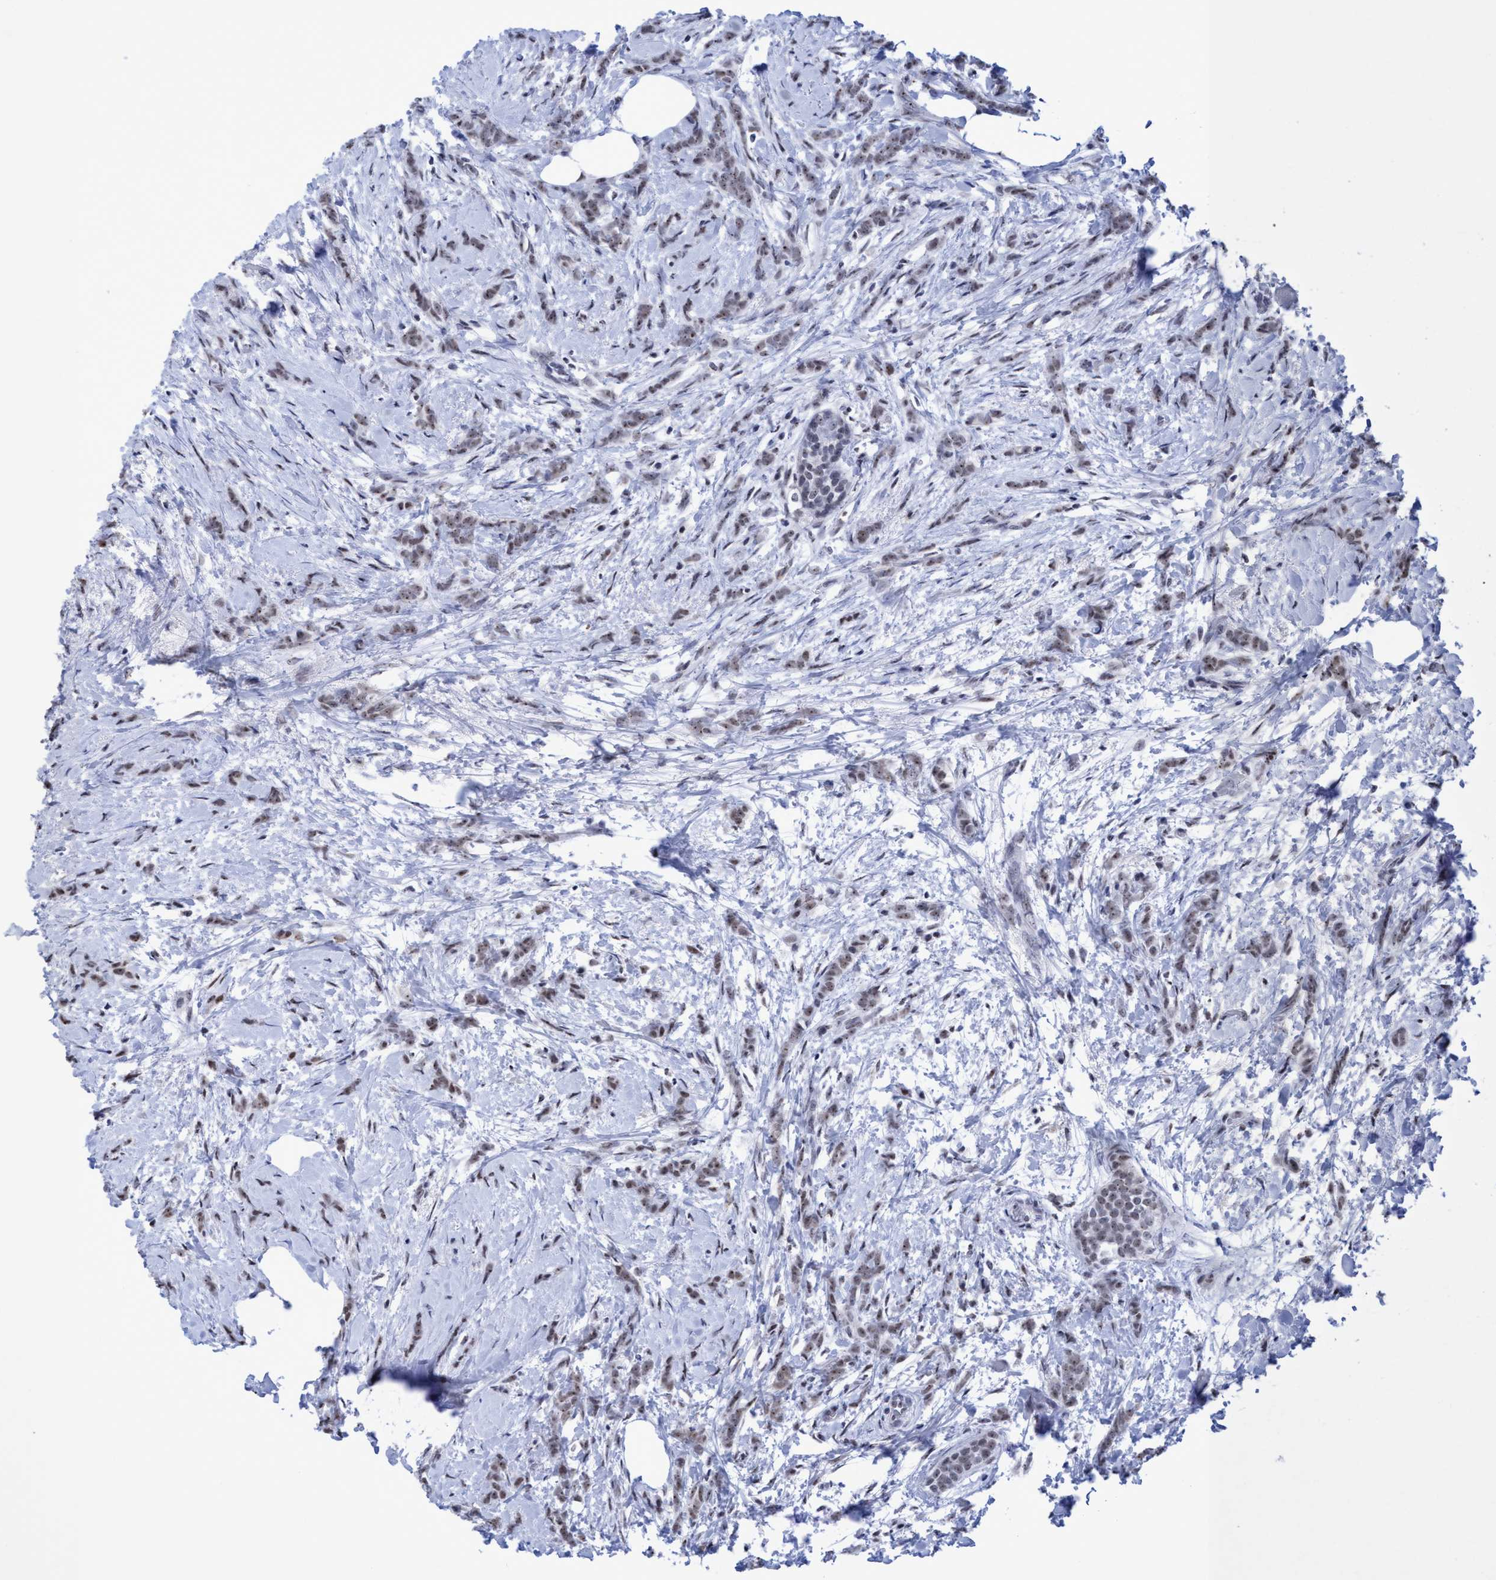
{"staining": {"intensity": "weak", "quantity": ">75%", "location": "nuclear"}, "tissue": "breast cancer", "cell_type": "Tumor cells", "image_type": "cancer", "snomed": [{"axis": "morphology", "description": "Lobular carcinoma, in situ"}, {"axis": "morphology", "description": "Lobular carcinoma"}, {"axis": "topography", "description": "Breast"}], "caption": "This photomicrograph shows IHC staining of human lobular carcinoma in situ (breast), with low weak nuclear positivity in approximately >75% of tumor cells.", "gene": "EFCAB10", "patient": {"sex": "female", "age": 41}}